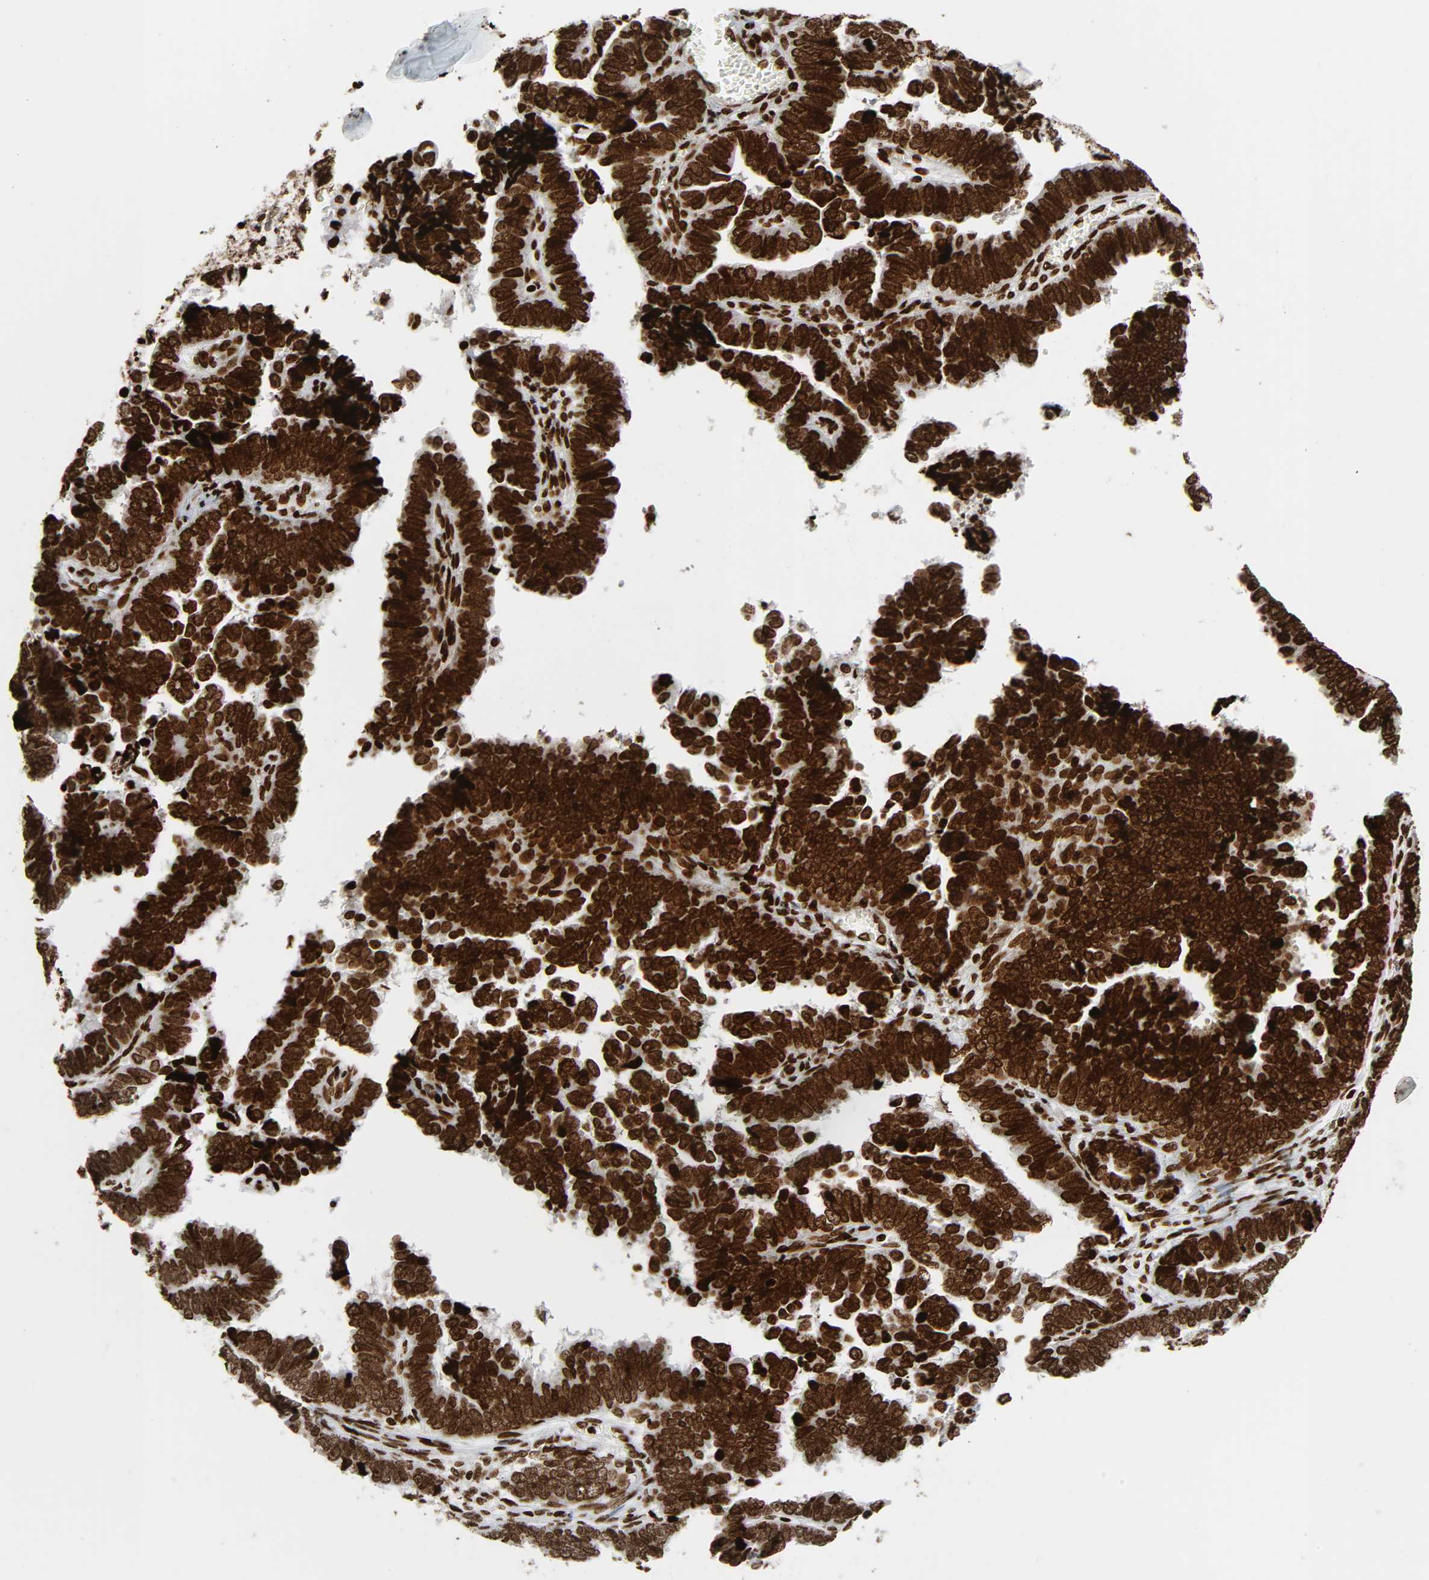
{"staining": {"intensity": "strong", "quantity": ">75%", "location": "nuclear"}, "tissue": "endometrial cancer", "cell_type": "Tumor cells", "image_type": "cancer", "snomed": [{"axis": "morphology", "description": "Adenocarcinoma, NOS"}, {"axis": "topography", "description": "Endometrium"}], "caption": "The photomicrograph reveals staining of endometrial cancer (adenocarcinoma), revealing strong nuclear protein expression (brown color) within tumor cells. The staining was performed using DAB to visualize the protein expression in brown, while the nuclei were stained in blue with hematoxylin (Magnification: 20x).", "gene": "RXRA", "patient": {"sex": "female", "age": 75}}